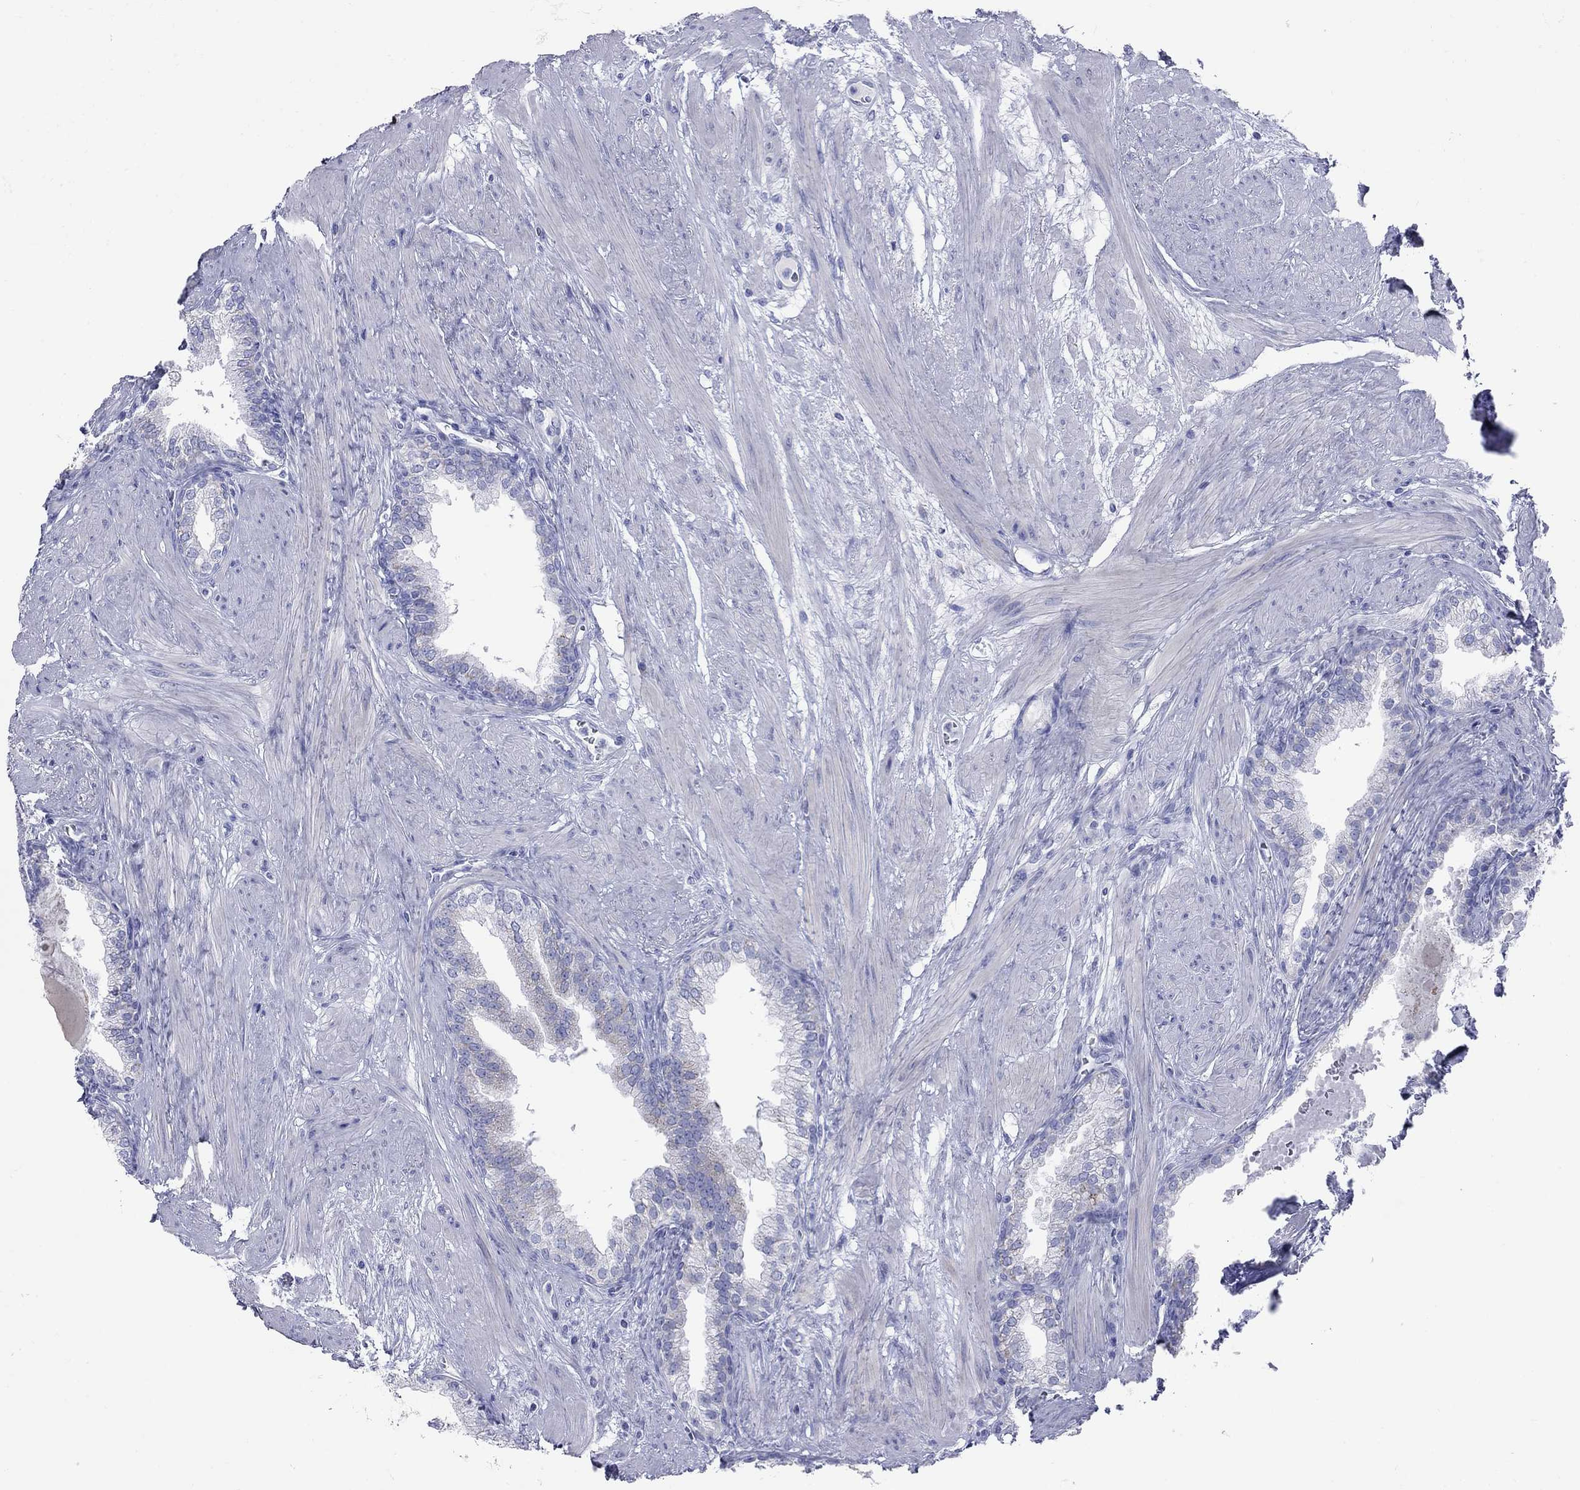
{"staining": {"intensity": "negative", "quantity": "none", "location": "none"}, "tissue": "prostate cancer", "cell_type": "Tumor cells", "image_type": "cancer", "snomed": [{"axis": "morphology", "description": "Adenocarcinoma, NOS"}, {"axis": "topography", "description": "Prostate"}], "caption": "Immunohistochemistry micrograph of human adenocarcinoma (prostate) stained for a protein (brown), which shows no staining in tumor cells.", "gene": "VSIG10", "patient": {"sex": "male", "age": 69}}